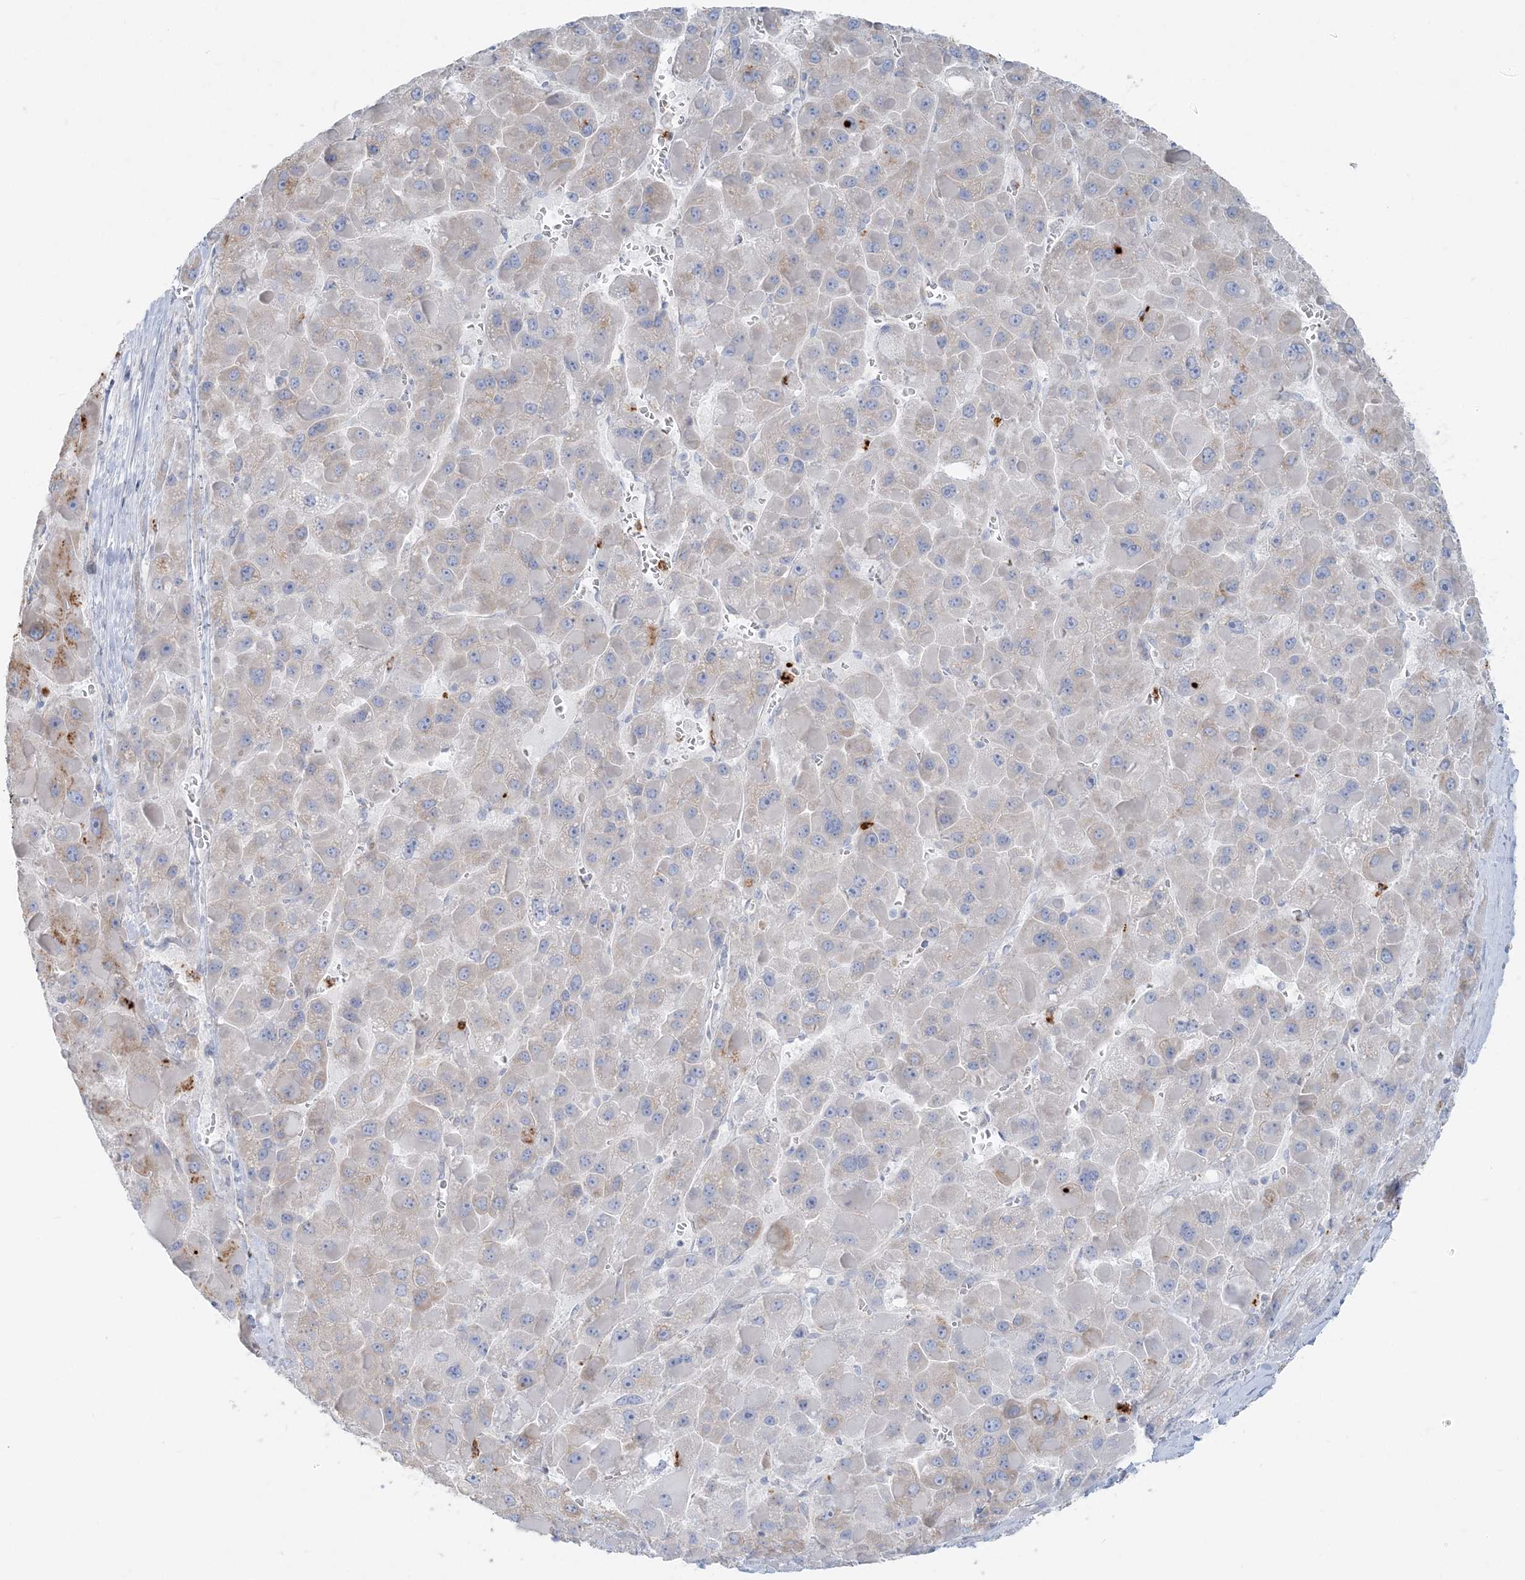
{"staining": {"intensity": "negative", "quantity": "none", "location": "none"}, "tissue": "liver cancer", "cell_type": "Tumor cells", "image_type": "cancer", "snomed": [{"axis": "morphology", "description": "Carcinoma, Hepatocellular, NOS"}, {"axis": "topography", "description": "Liver"}], "caption": "This is an immunohistochemistry (IHC) histopathology image of liver hepatocellular carcinoma. There is no positivity in tumor cells.", "gene": "CCNJ", "patient": {"sex": "female", "age": 73}}